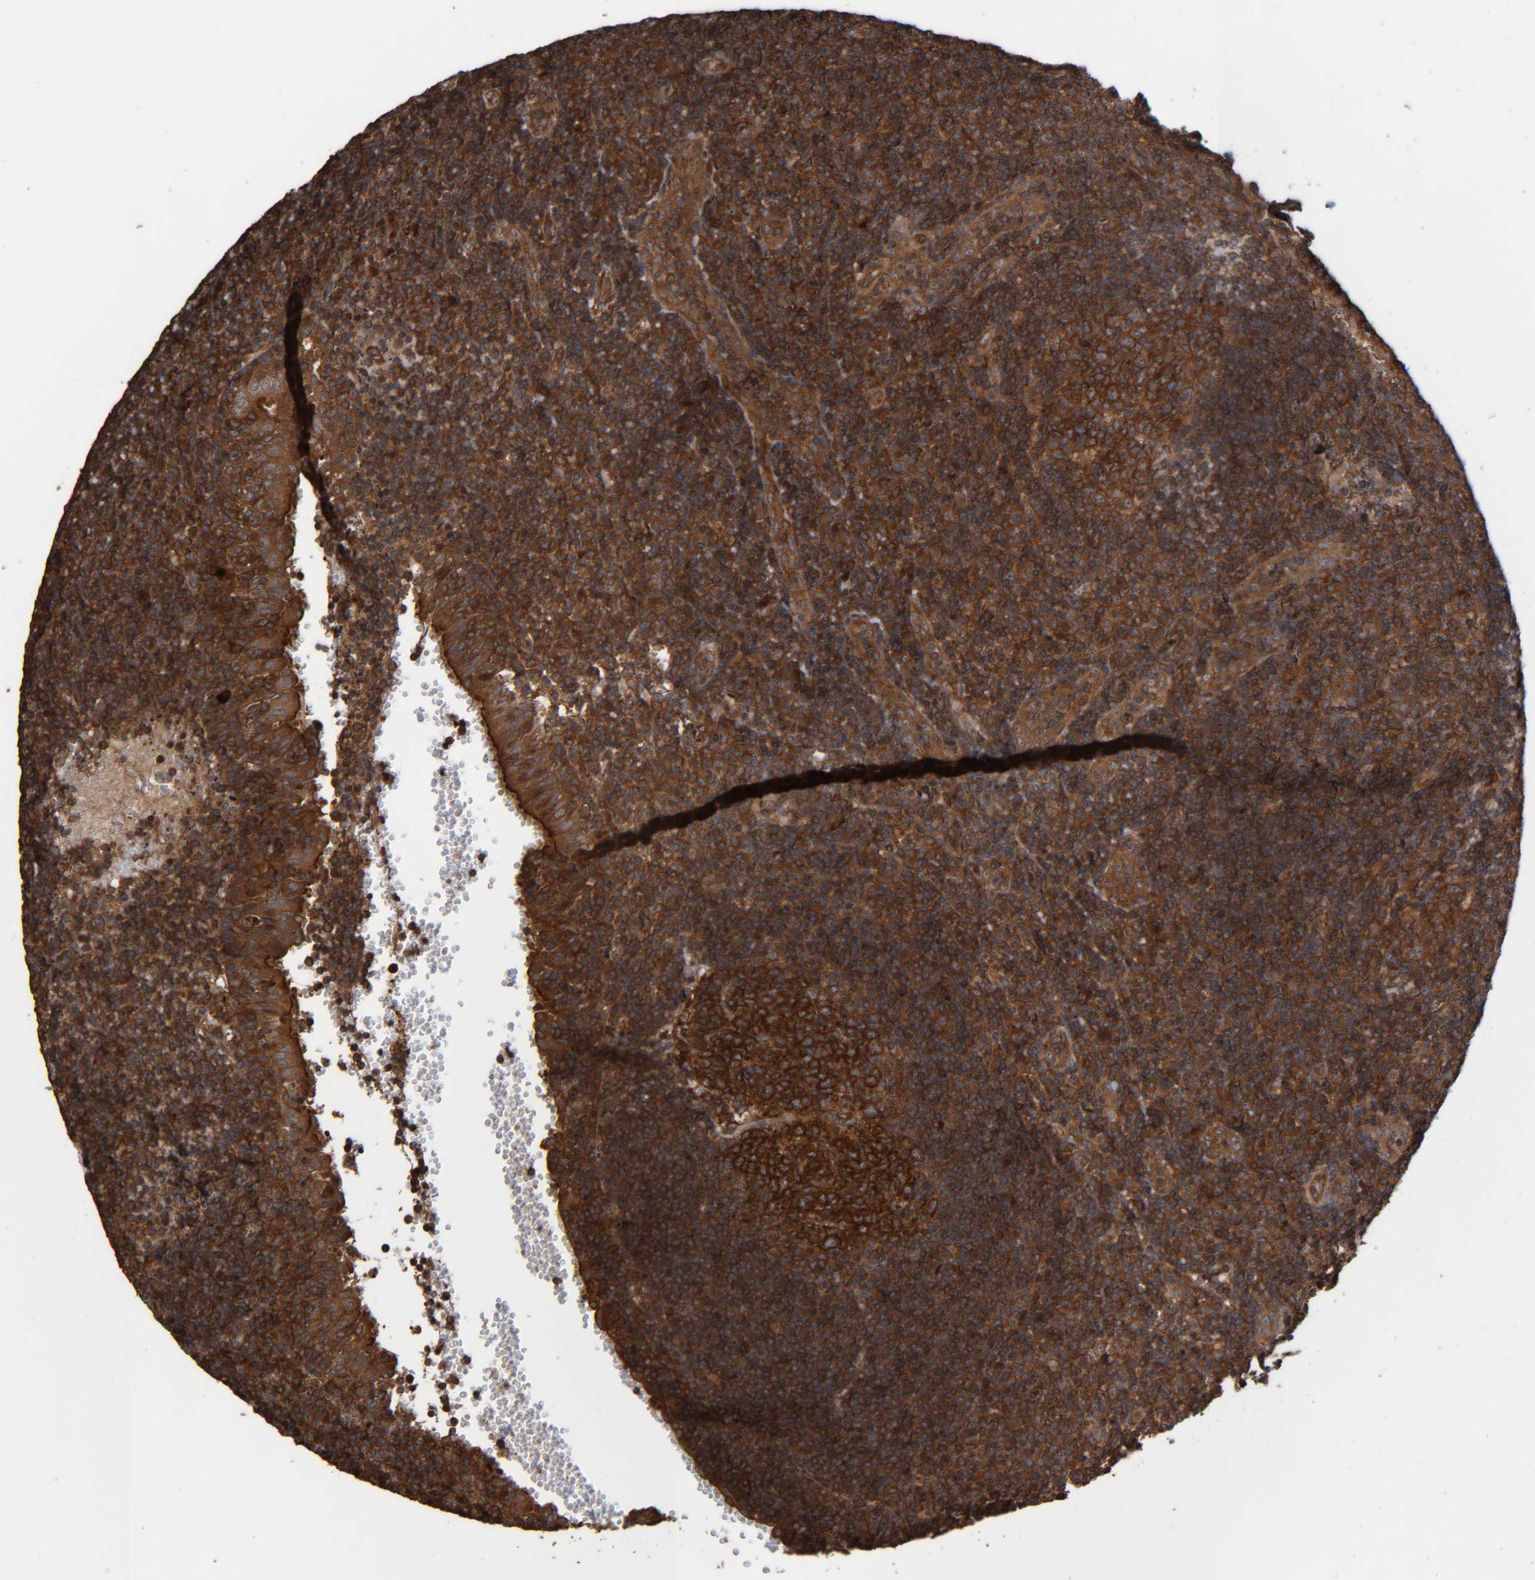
{"staining": {"intensity": "strong", "quantity": ">75%", "location": "cytoplasmic/membranous"}, "tissue": "tonsil", "cell_type": "Germinal center cells", "image_type": "normal", "snomed": [{"axis": "morphology", "description": "Normal tissue, NOS"}, {"axis": "topography", "description": "Tonsil"}], "caption": "This is an image of IHC staining of benign tonsil, which shows strong expression in the cytoplasmic/membranous of germinal center cells.", "gene": "CCDC57", "patient": {"sex": "female", "age": 40}}